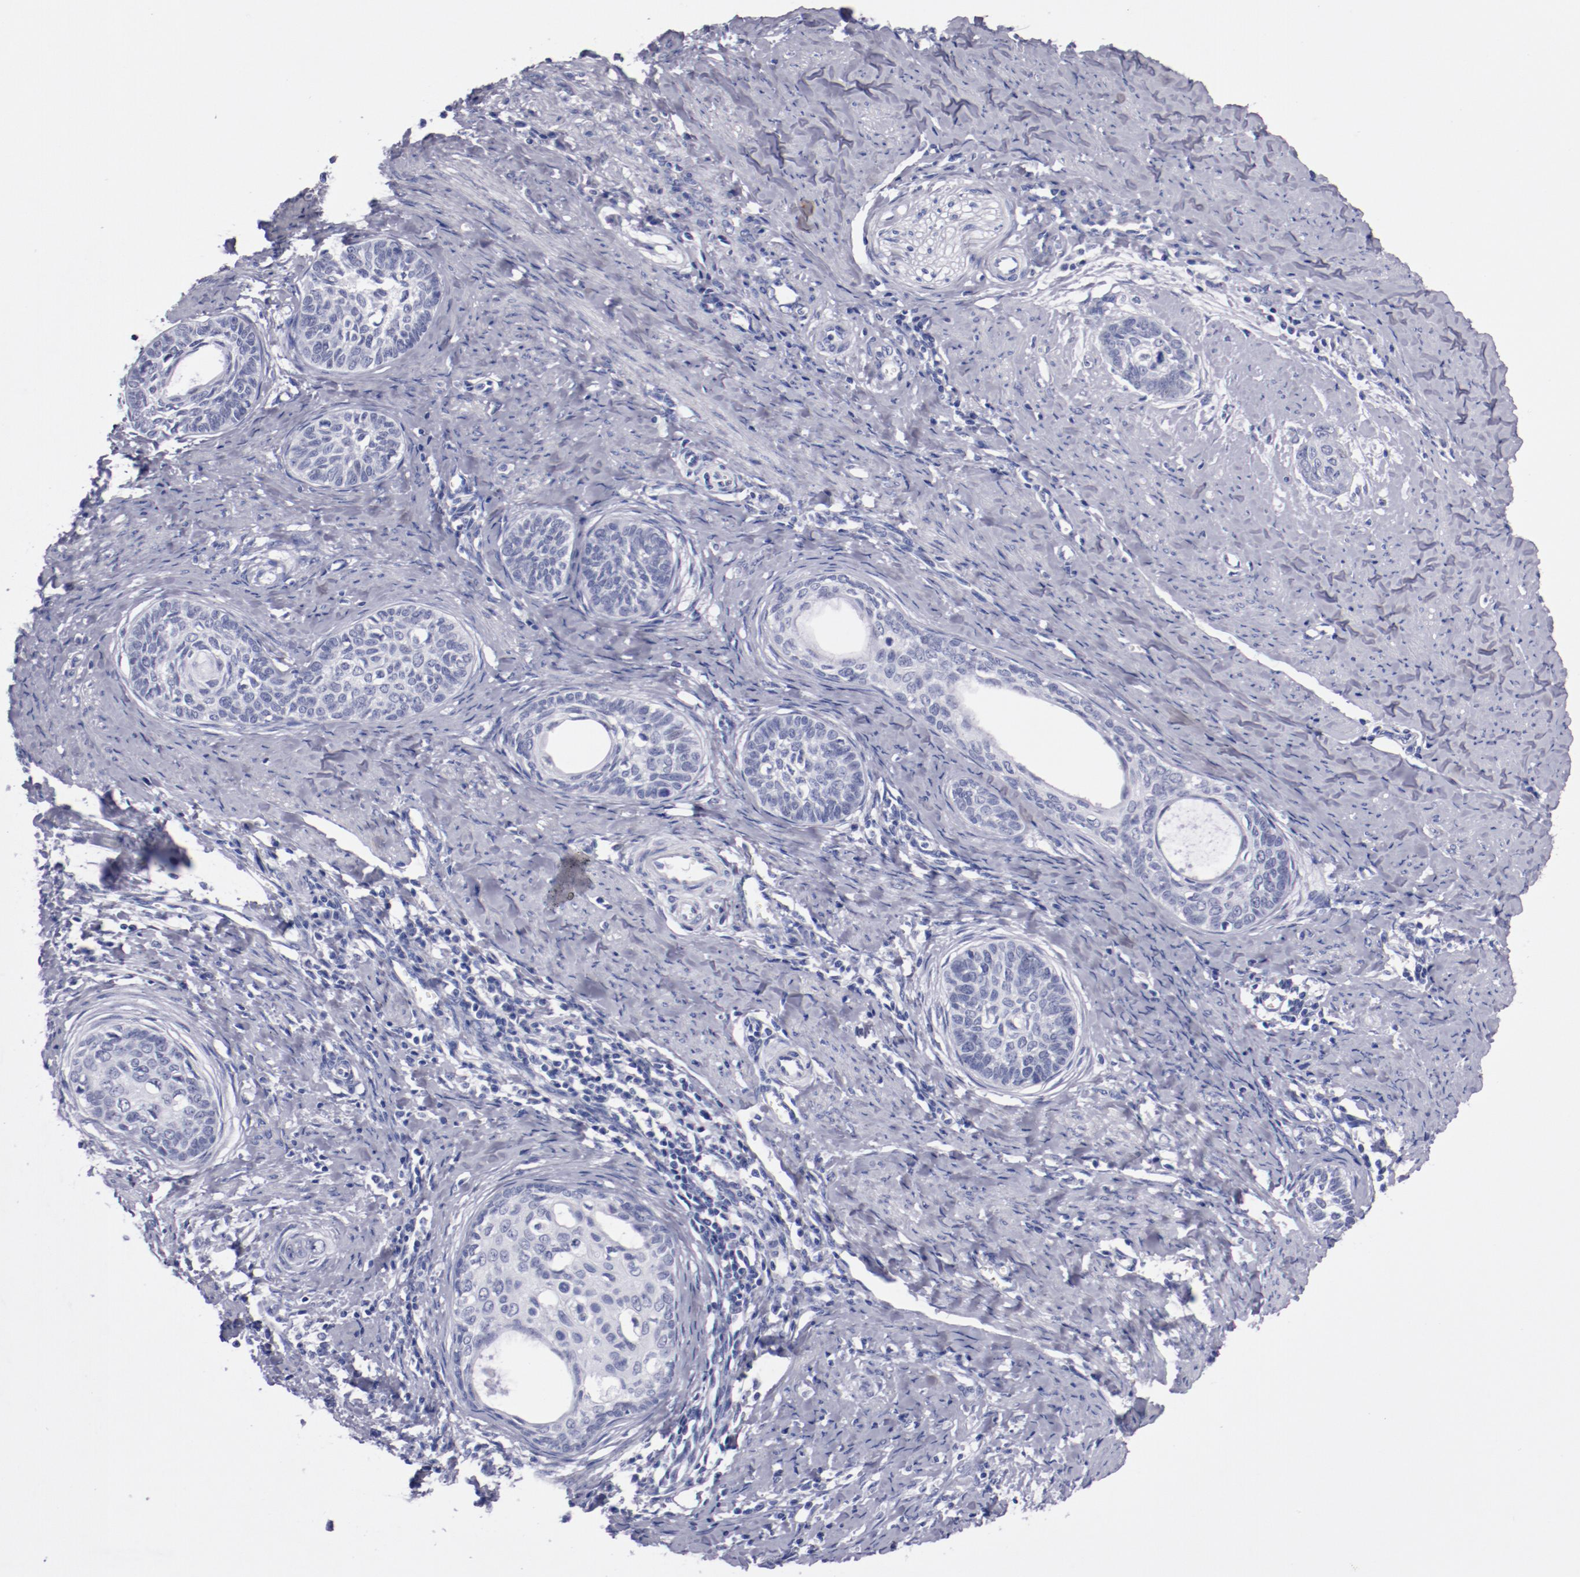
{"staining": {"intensity": "negative", "quantity": "none", "location": "none"}, "tissue": "cervical cancer", "cell_type": "Tumor cells", "image_type": "cancer", "snomed": [{"axis": "morphology", "description": "Squamous cell carcinoma, NOS"}, {"axis": "topography", "description": "Cervix"}], "caption": "There is no significant expression in tumor cells of cervical cancer.", "gene": "HNF1B", "patient": {"sex": "female", "age": 33}}